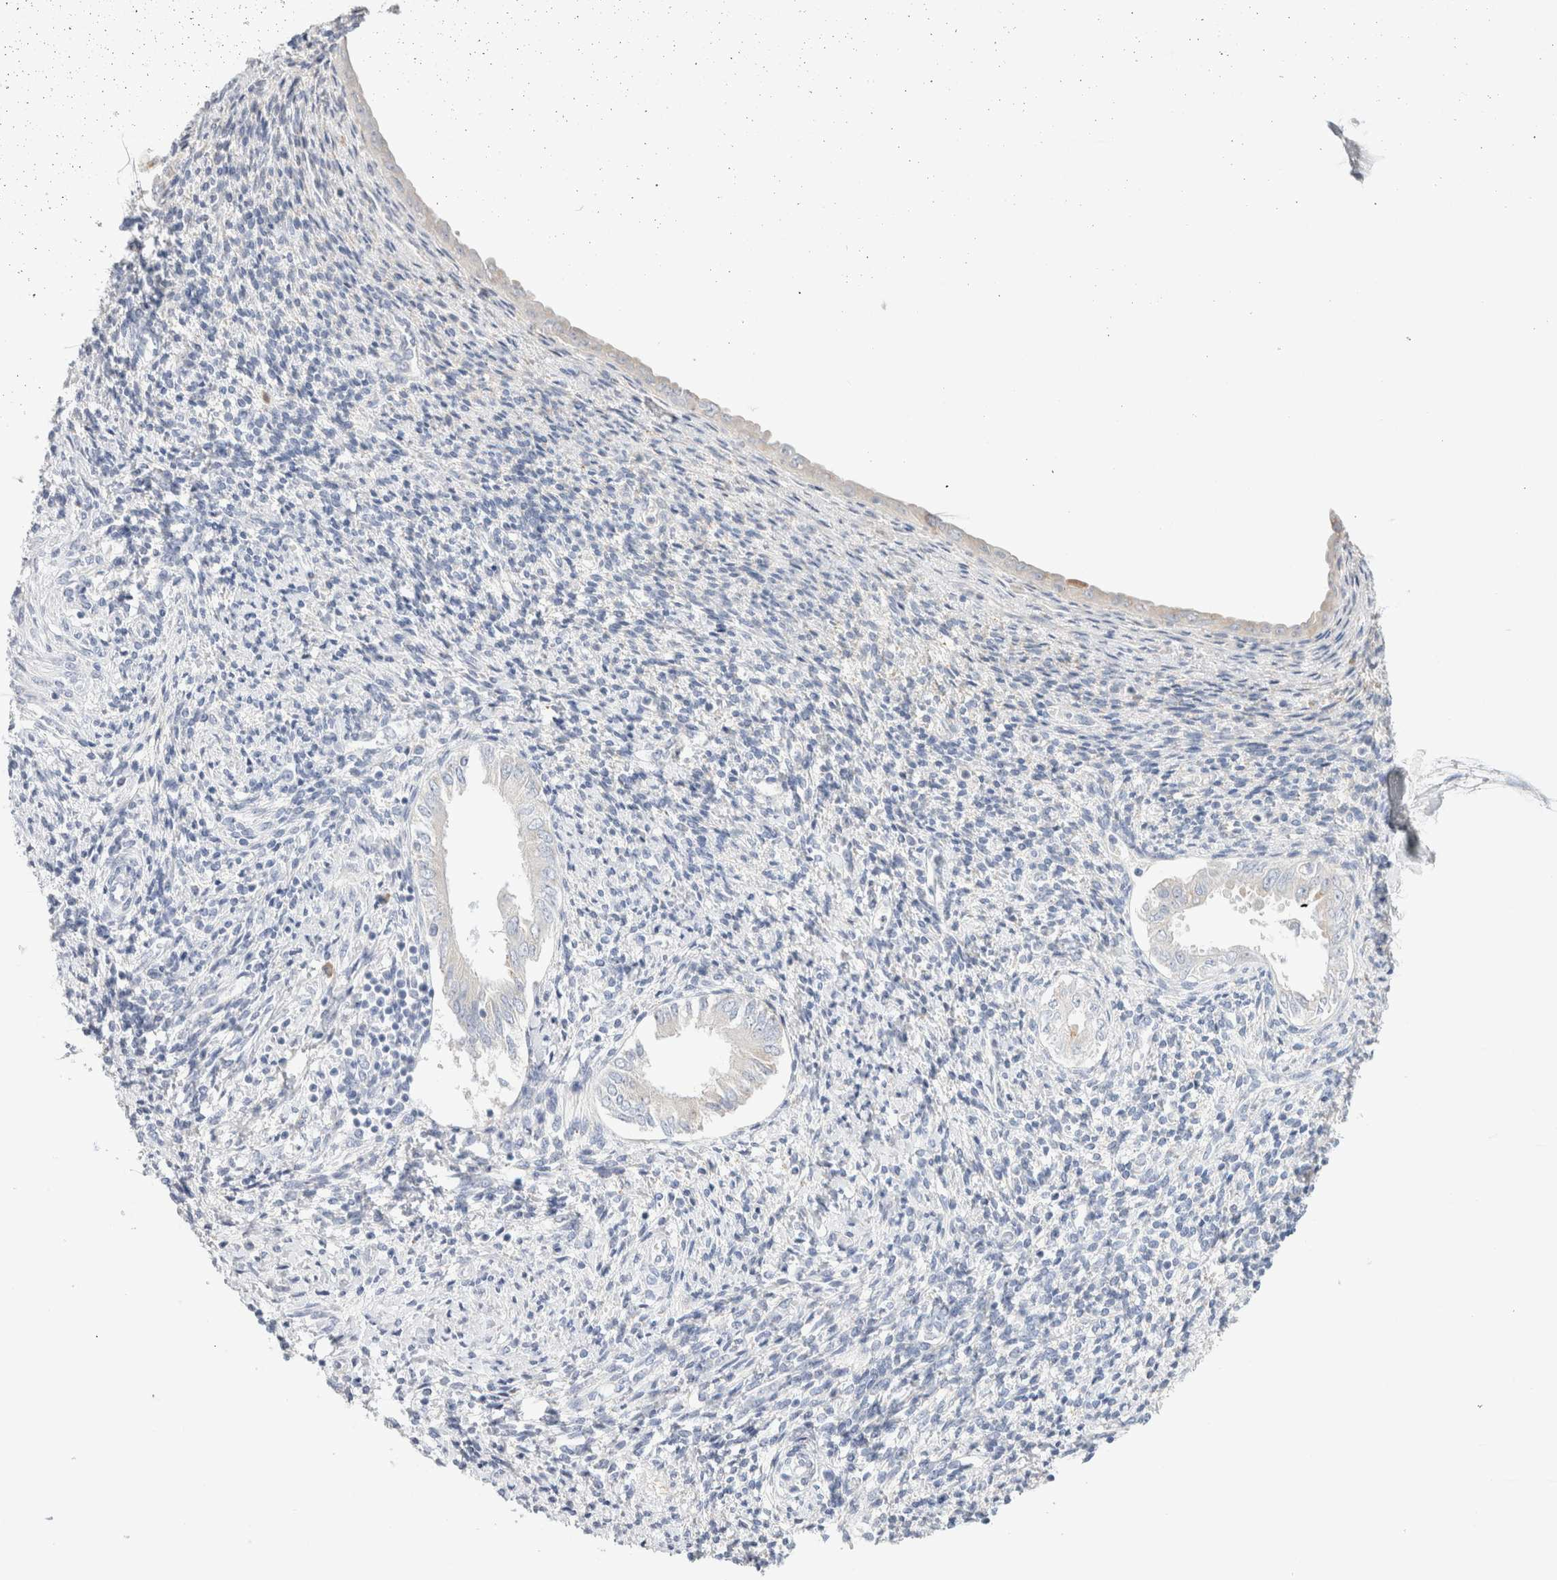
{"staining": {"intensity": "negative", "quantity": "none", "location": "none"}, "tissue": "endometrium", "cell_type": "Cells in endometrial stroma", "image_type": "normal", "snomed": [{"axis": "morphology", "description": "Normal tissue, NOS"}, {"axis": "topography", "description": "Endometrium"}], "caption": "An image of human endometrium is negative for staining in cells in endometrial stroma.", "gene": "GADD45G", "patient": {"sex": "female", "age": 66}}